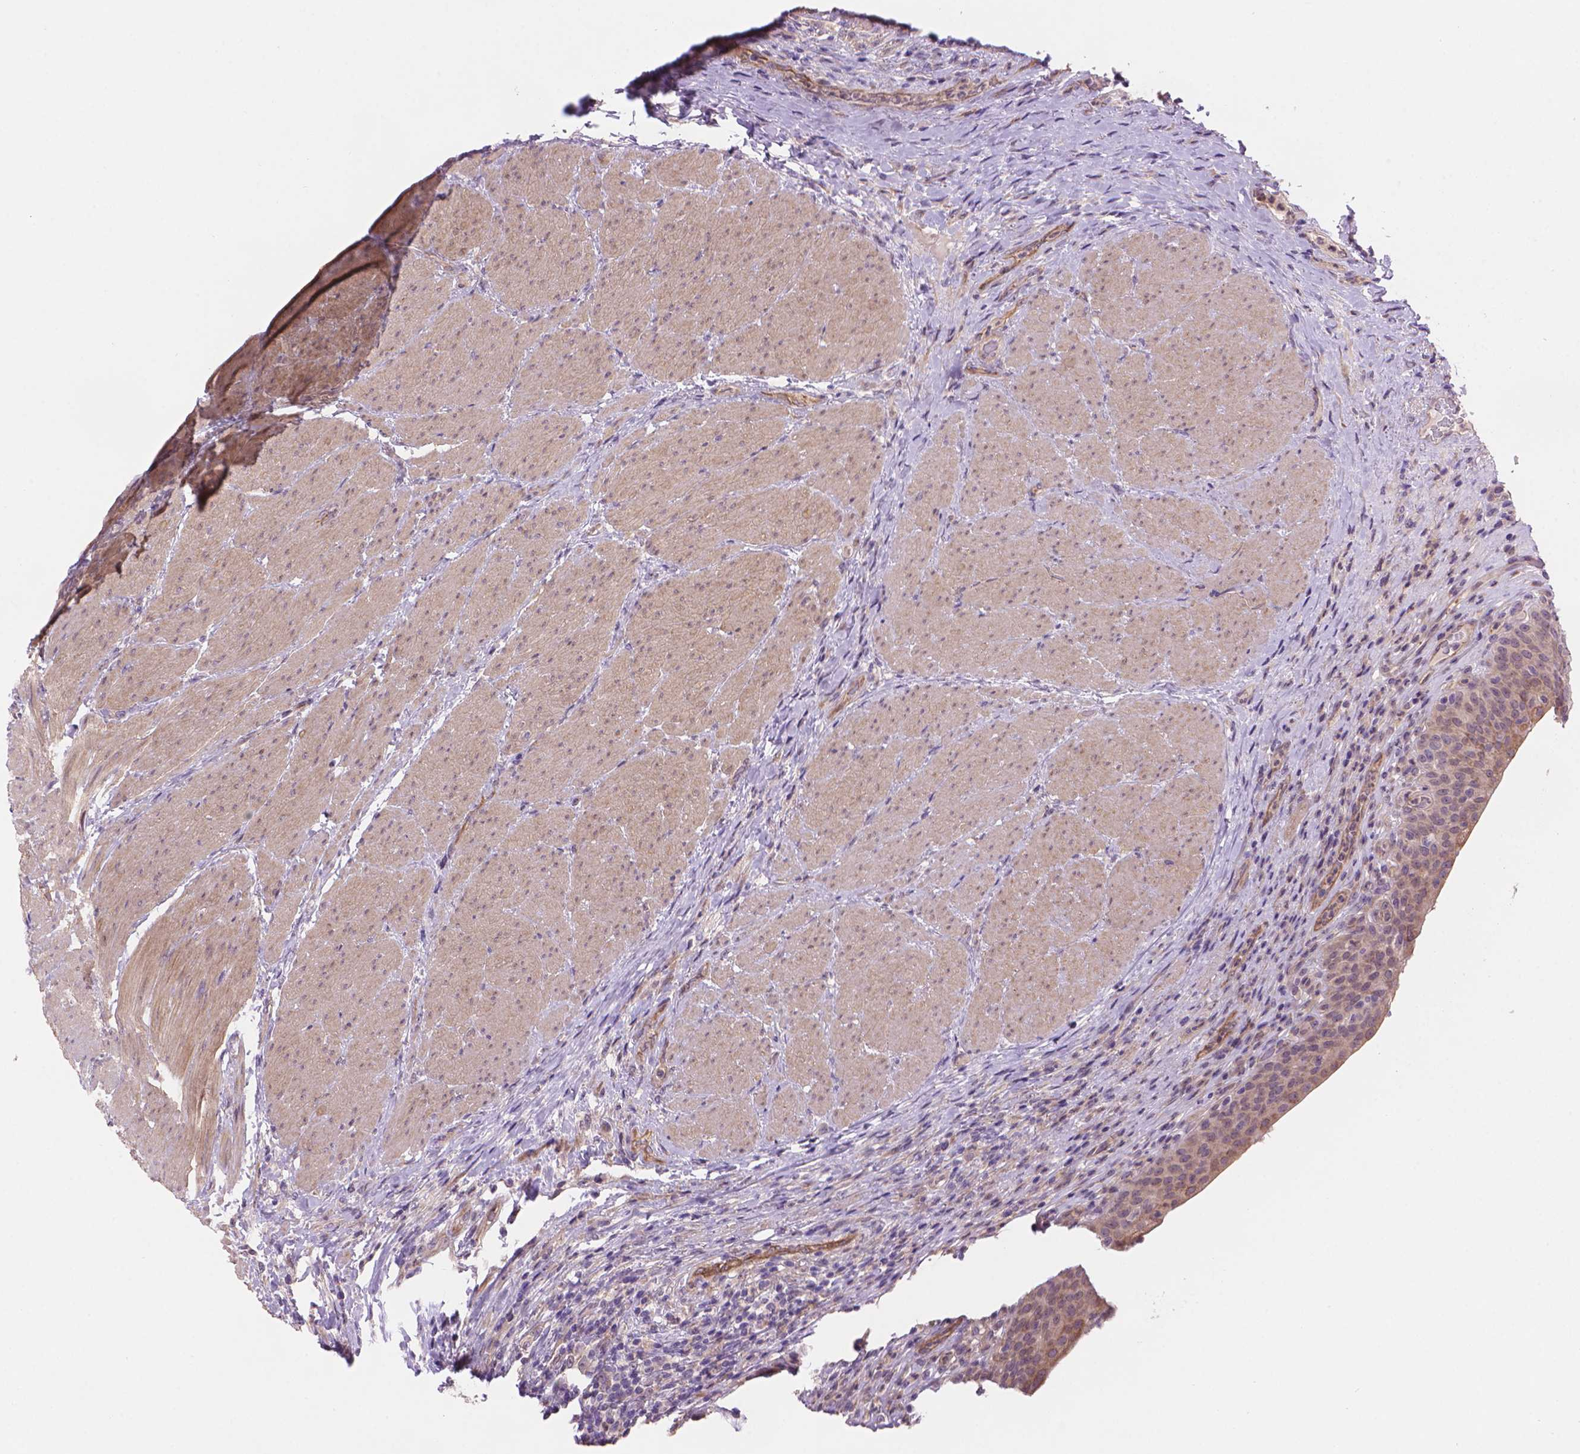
{"staining": {"intensity": "weak", "quantity": "25%-75%", "location": "cytoplasmic/membranous"}, "tissue": "urinary bladder", "cell_type": "Urothelial cells", "image_type": "normal", "snomed": [{"axis": "morphology", "description": "Normal tissue, NOS"}, {"axis": "topography", "description": "Urinary bladder"}, {"axis": "topography", "description": "Peripheral nerve tissue"}], "caption": "A high-resolution image shows immunohistochemistry staining of normal urinary bladder, which reveals weak cytoplasmic/membranous positivity in approximately 25%-75% of urothelial cells. (brown staining indicates protein expression, while blue staining denotes nuclei).", "gene": "AMMECR1L", "patient": {"sex": "male", "age": 66}}